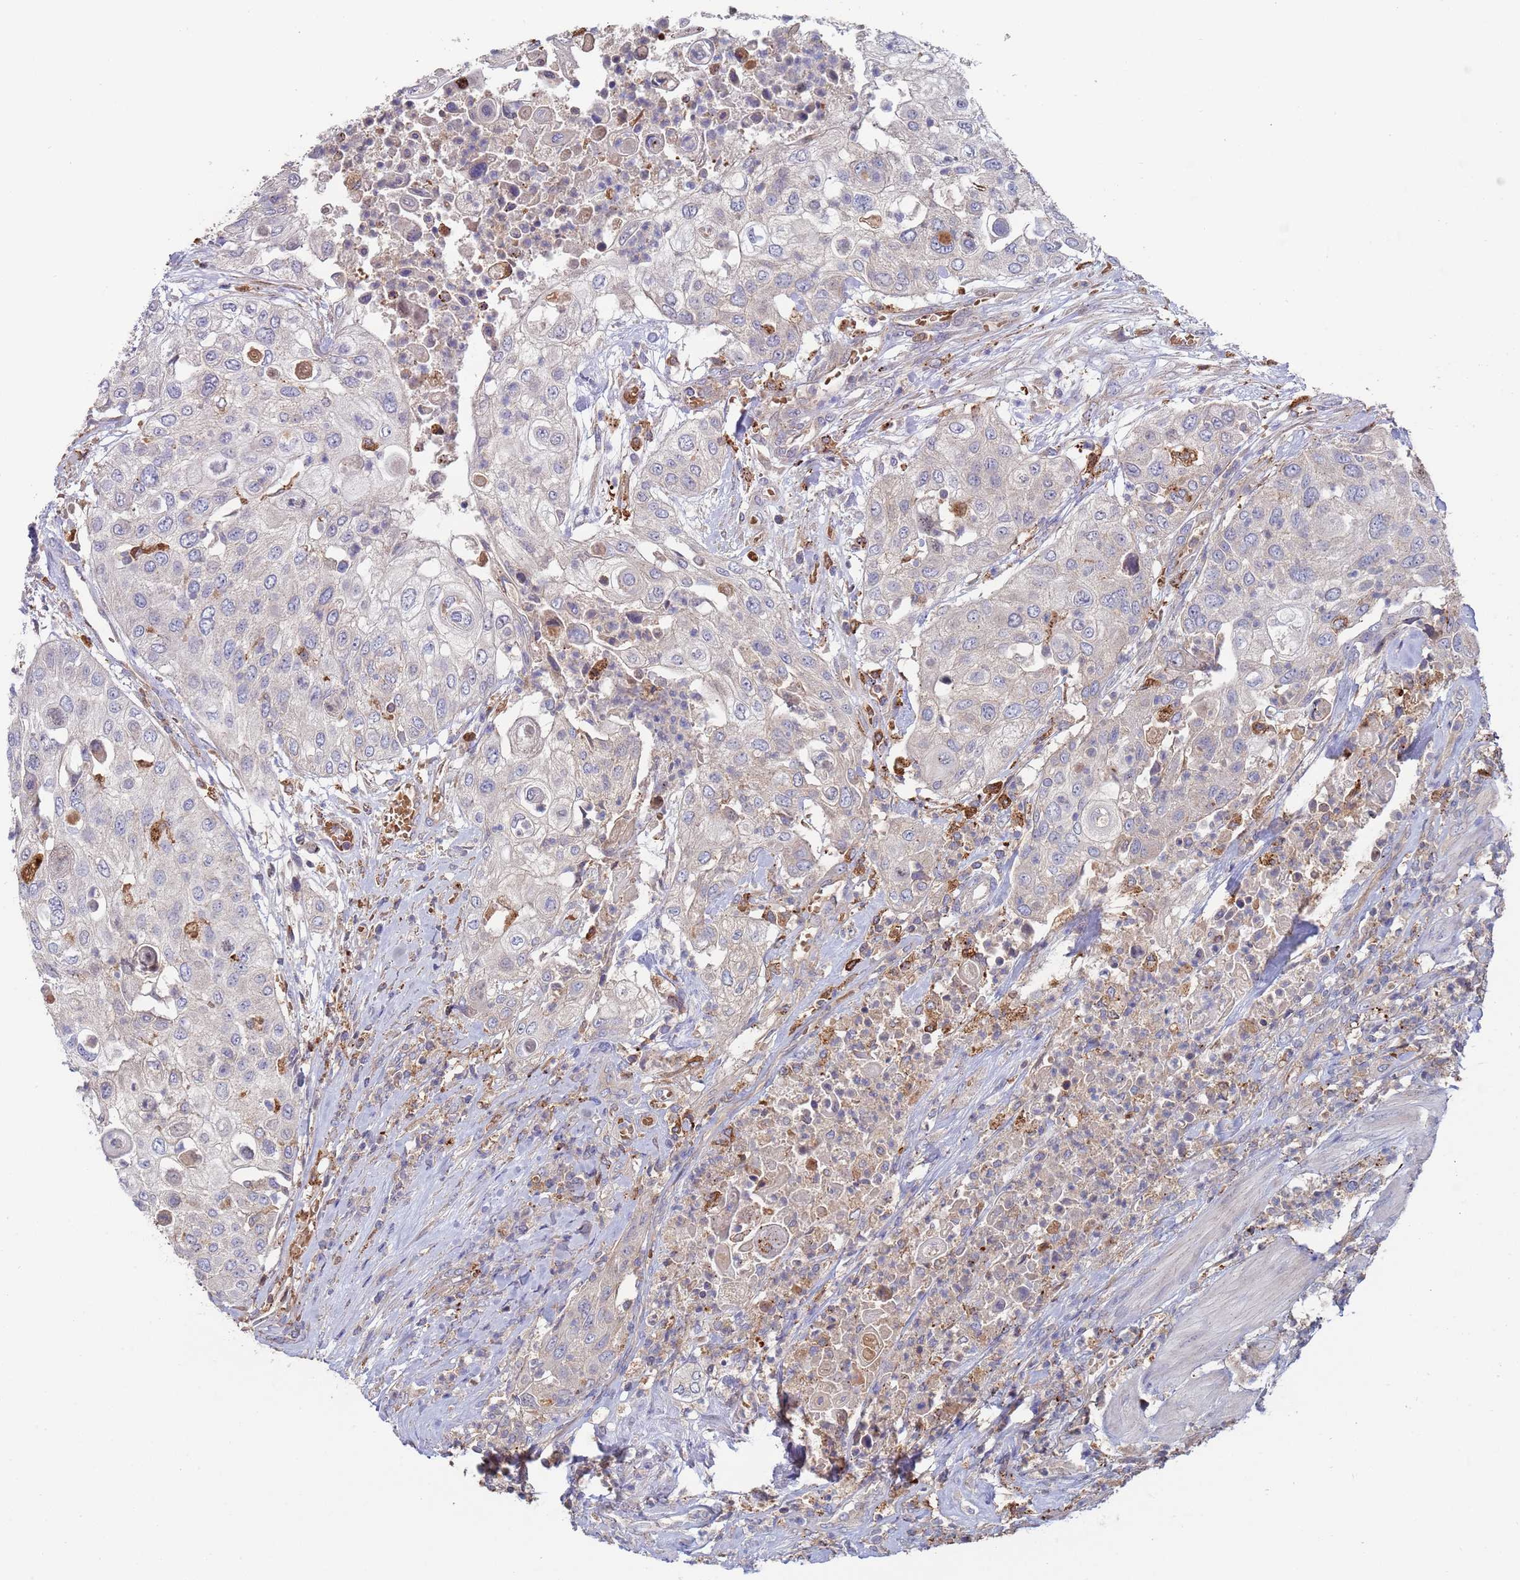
{"staining": {"intensity": "negative", "quantity": "none", "location": "none"}, "tissue": "urothelial cancer", "cell_type": "Tumor cells", "image_type": "cancer", "snomed": [{"axis": "morphology", "description": "Urothelial carcinoma, High grade"}, {"axis": "topography", "description": "Urinary bladder"}], "caption": "IHC histopathology image of neoplastic tissue: urothelial cancer stained with DAB demonstrates no significant protein positivity in tumor cells.", "gene": "MALRD1", "patient": {"sex": "female", "age": 79}}